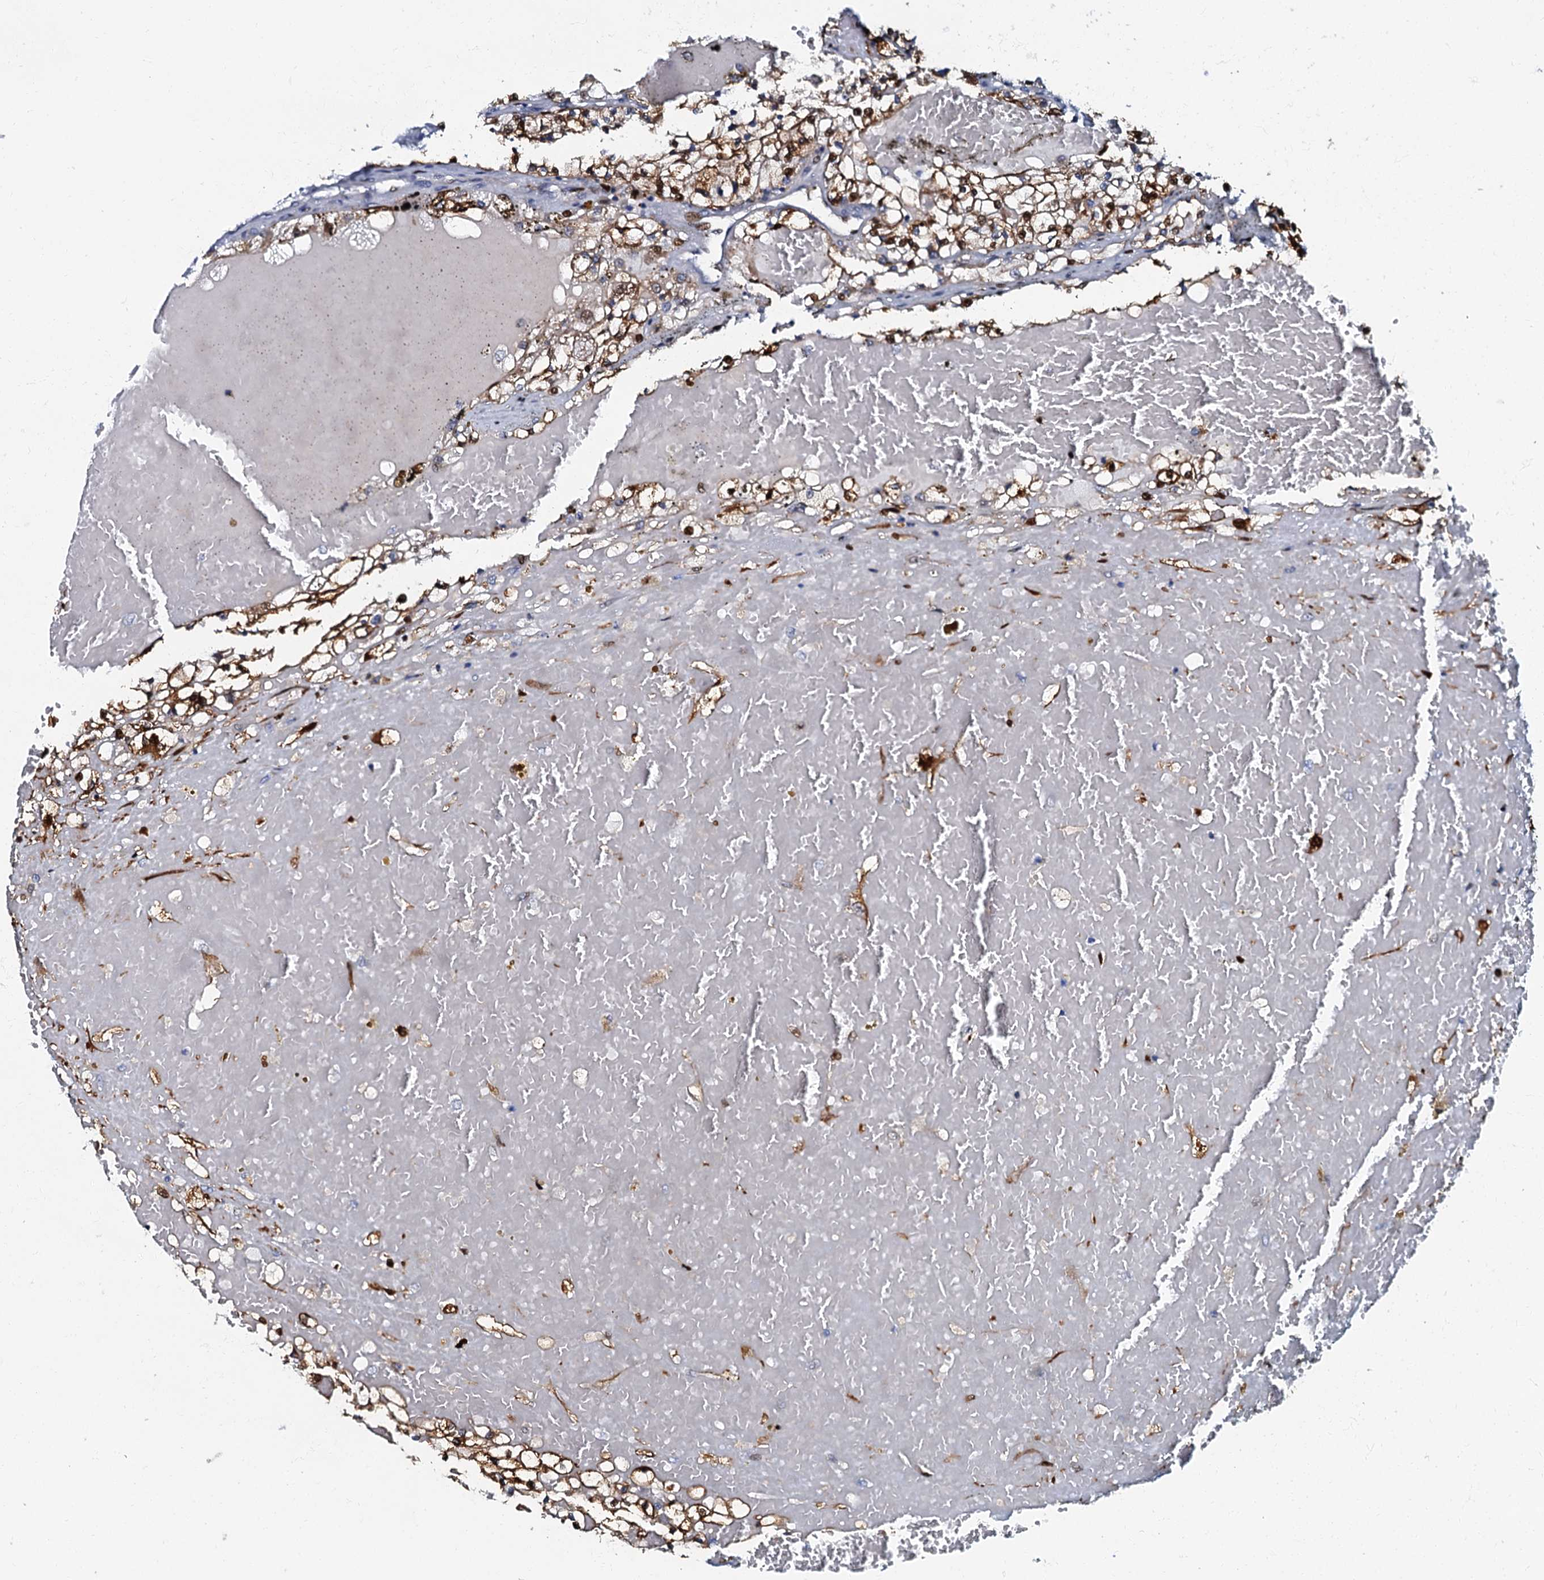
{"staining": {"intensity": "moderate", "quantity": ">75%", "location": "cytoplasmic/membranous"}, "tissue": "renal cancer", "cell_type": "Tumor cells", "image_type": "cancer", "snomed": [{"axis": "morphology", "description": "Normal tissue, NOS"}, {"axis": "morphology", "description": "Adenocarcinoma, NOS"}, {"axis": "topography", "description": "Kidney"}], "caption": "DAB immunohistochemical staining of human renal adenocarcinoma demonstrates moderate cytoplasmic/membranous protein positivity in about >75% of tumor cells.", "gene": "MFSD5", "patient": {"sex": "male", "age": 68}}